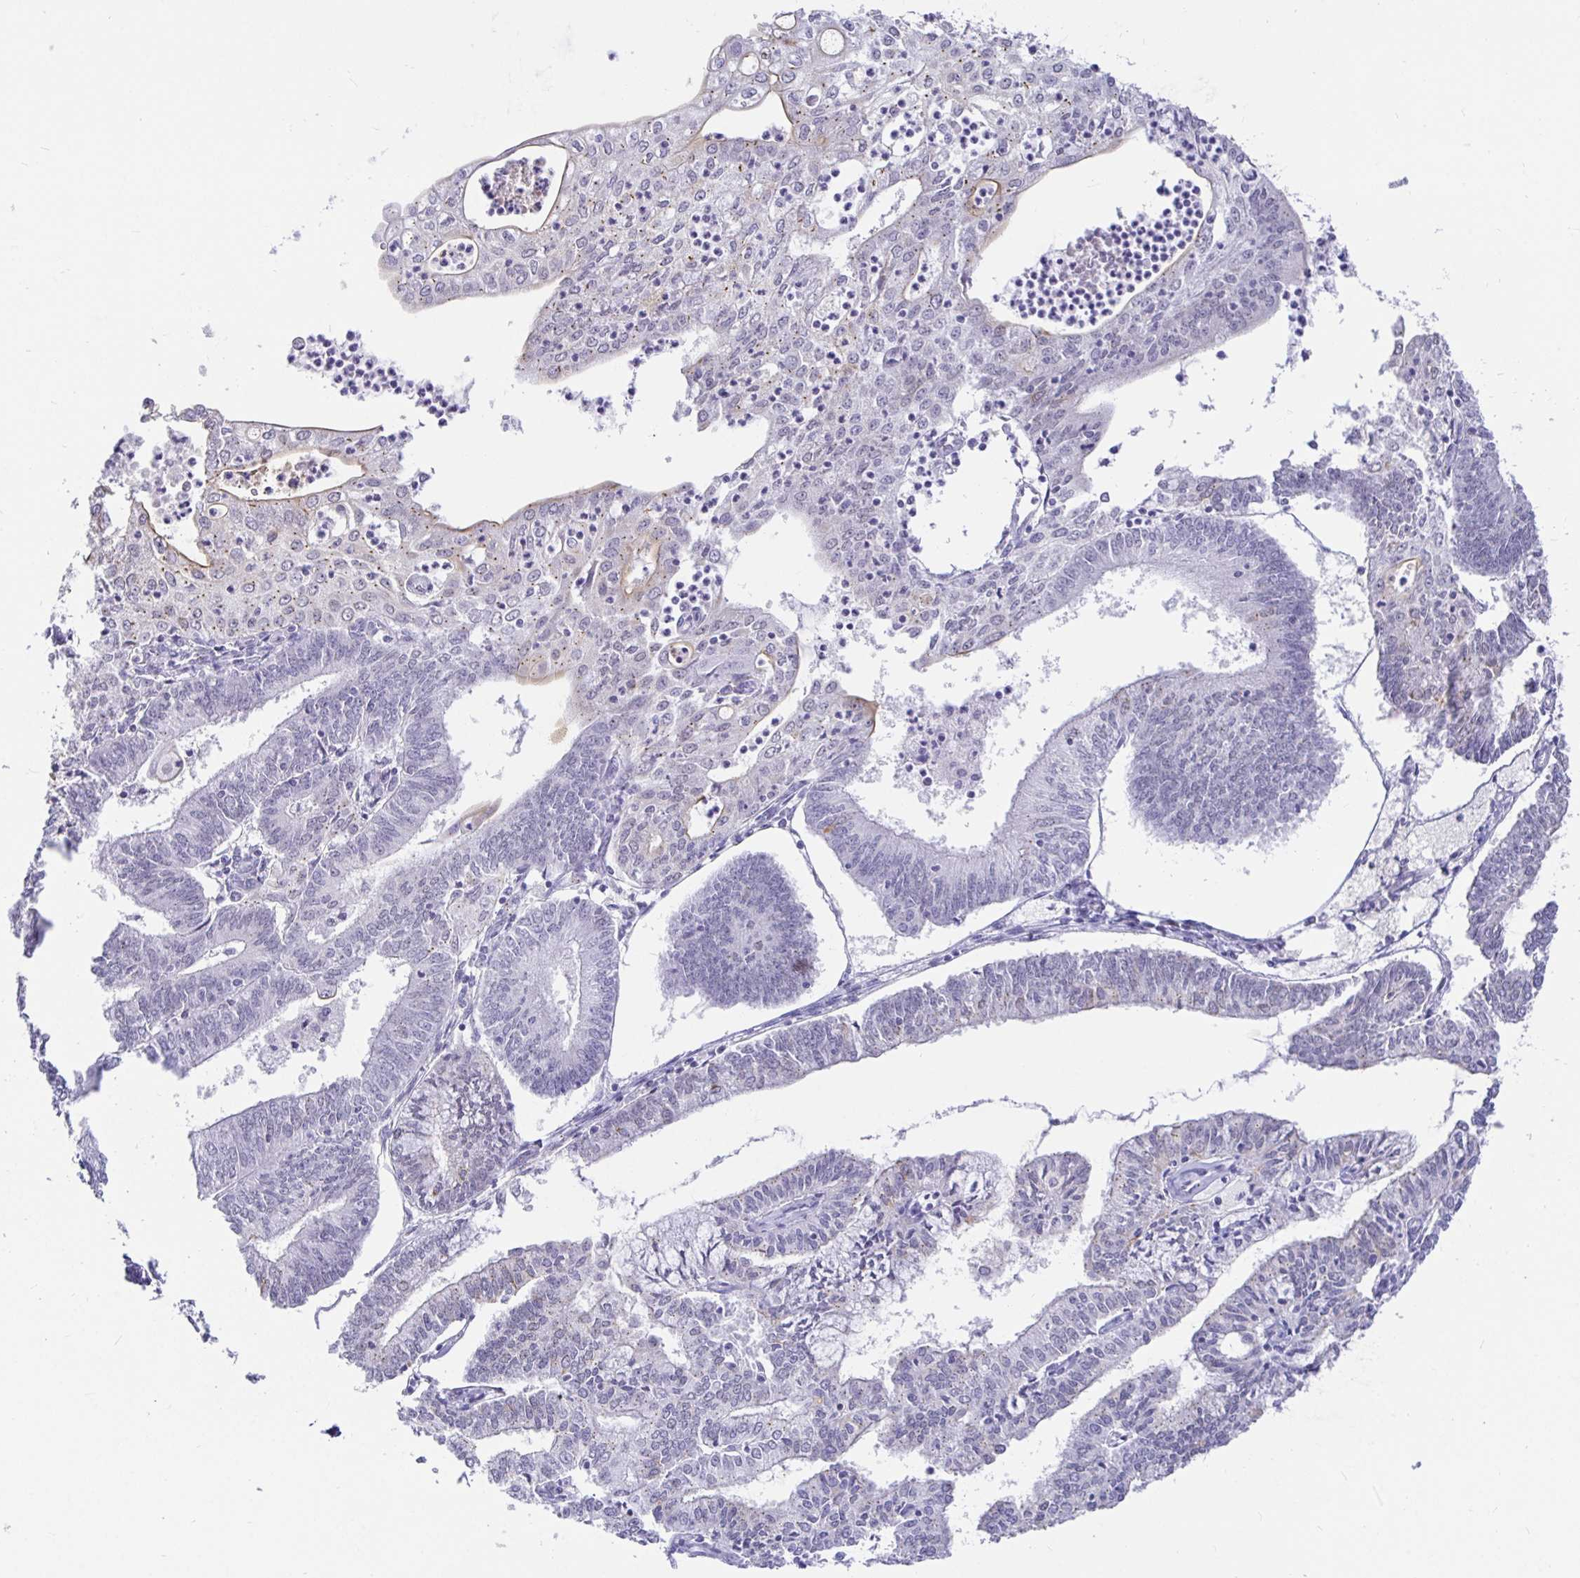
{"staining": {"intensity": "negative", "quantity": "none", "location": "none"}, "tissue": "endometrial cancer", "cell_type": "Tumor cells", "image_type": "cancer", "snomed": [{"axis": "morphology", "description": "Adenocarcinoma, NOS"}, {"axis": "topography", "description": "Endometrium"}], "caption": "The photomicrograph shows no significant expression in tumor cells of endometrial cancer.", "gene": "EZHIP", "patient": {"sex": "female", "age": 61}}